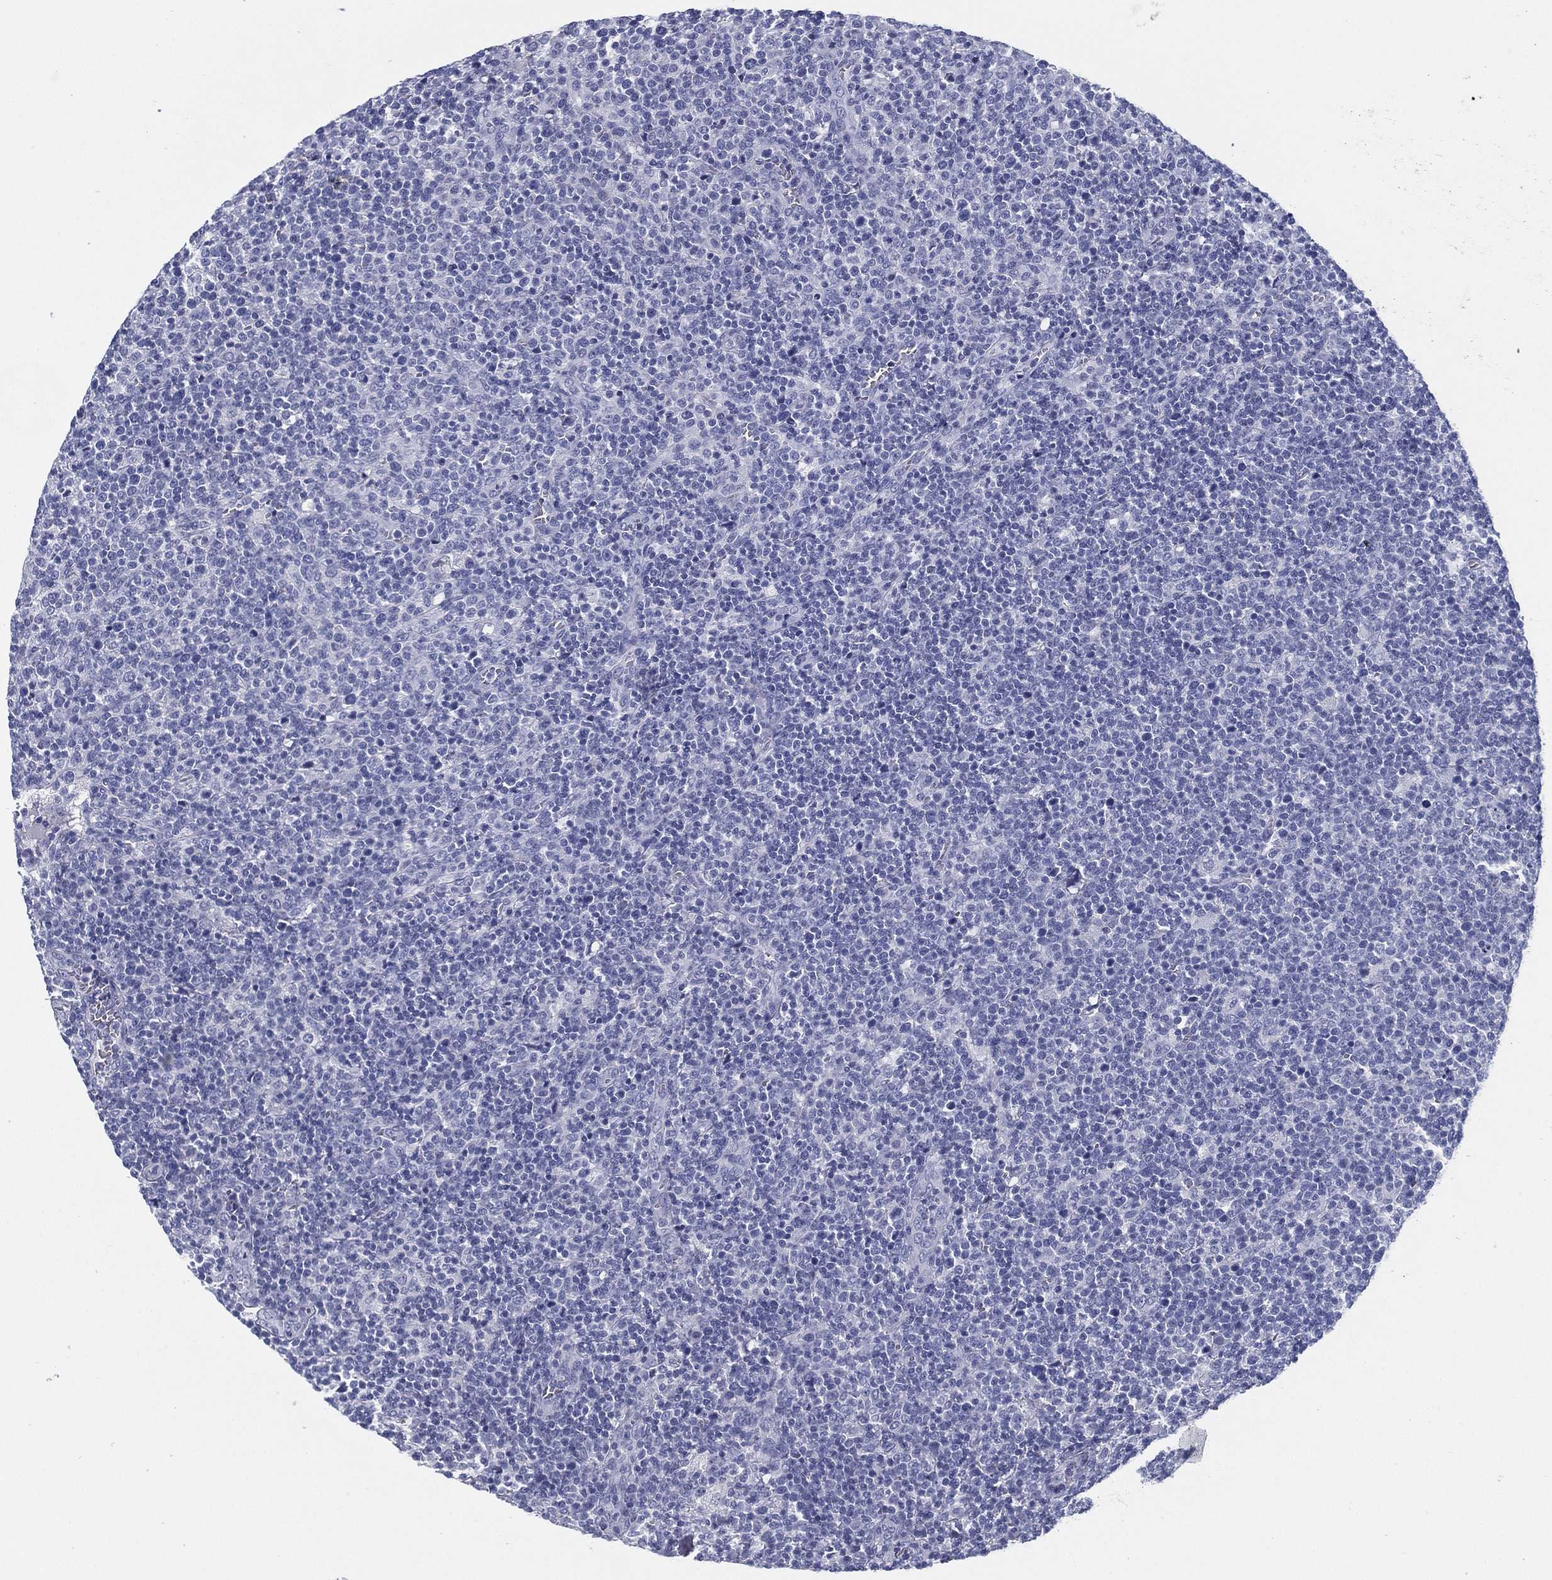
{"staining": {"intensity": "negative", "quantity": "none", "location": "none"}, "tissue": "lymphoma", "cell_type": "Tumor cells", "image_type": "cancer", "snomed": [{"axis": "morphology", "description": "Malignant lymphoma, non-Hodgkin's type, High grade"}, {"axis": "topography", "description": "Lymph node"}], "caption": "Immunohistochemistry micrograph of lymphoma stained for a protein (brown), which reveals no expression in tumor cells.", "gene": "TMEM252", "patient": {"sex": "male", "age": 61}}